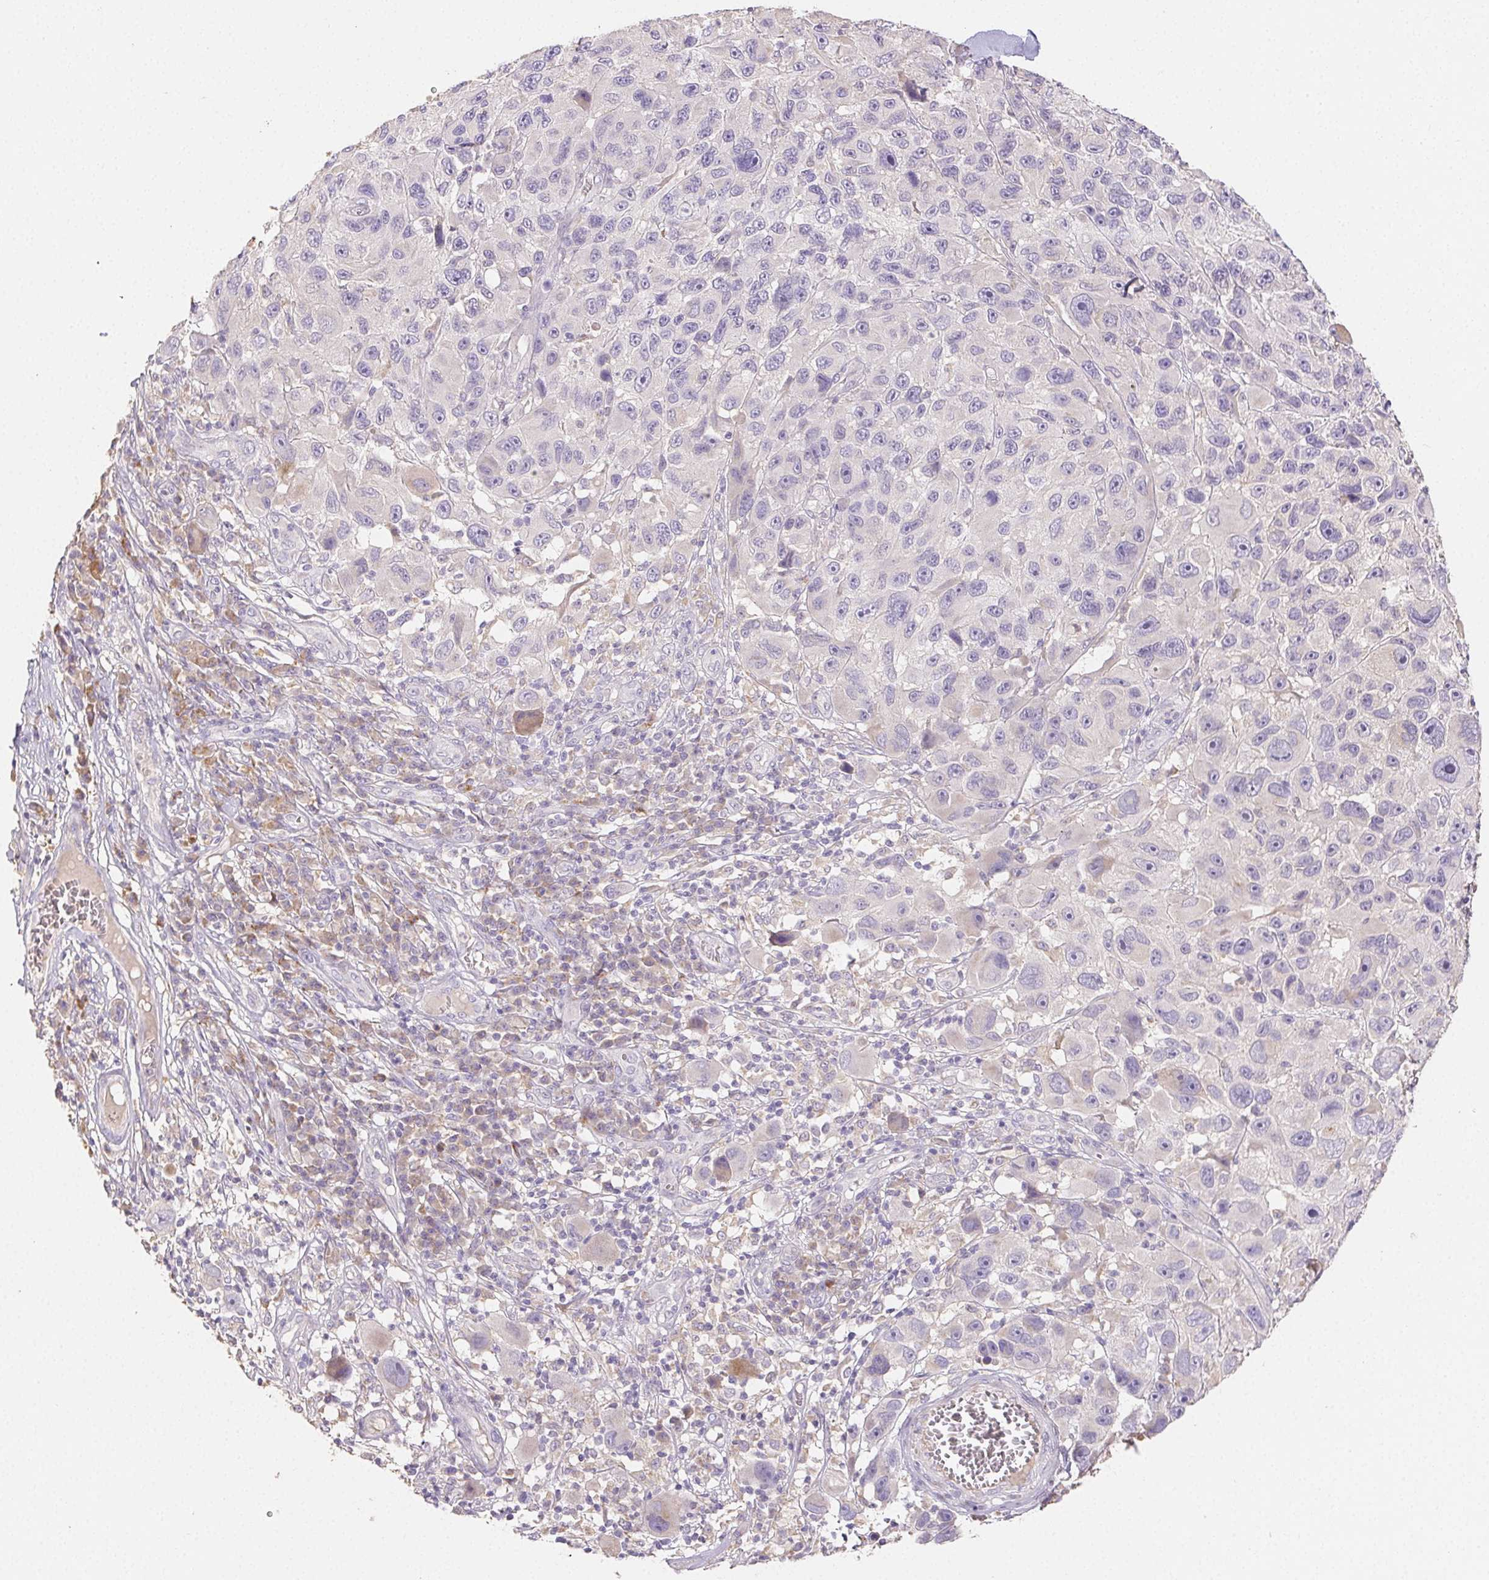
{"staining": {"intensity": "negative", "quantity": "none", "location": "none"}, "tissue": "melanoma", "cell_type": "Tumor cells", "image_type": "cancer", "snomed": [{"axis": "morphology", "description": "Malignant melanoma, NOS"}, {"axis": "topography", "description": "Skin"}], "caption": "This is an IHC image of malignant melanoma. There is no expression in tumor cells.", "gene": "ACVR1B", "patient": {"sex": "male", "age": 53}}